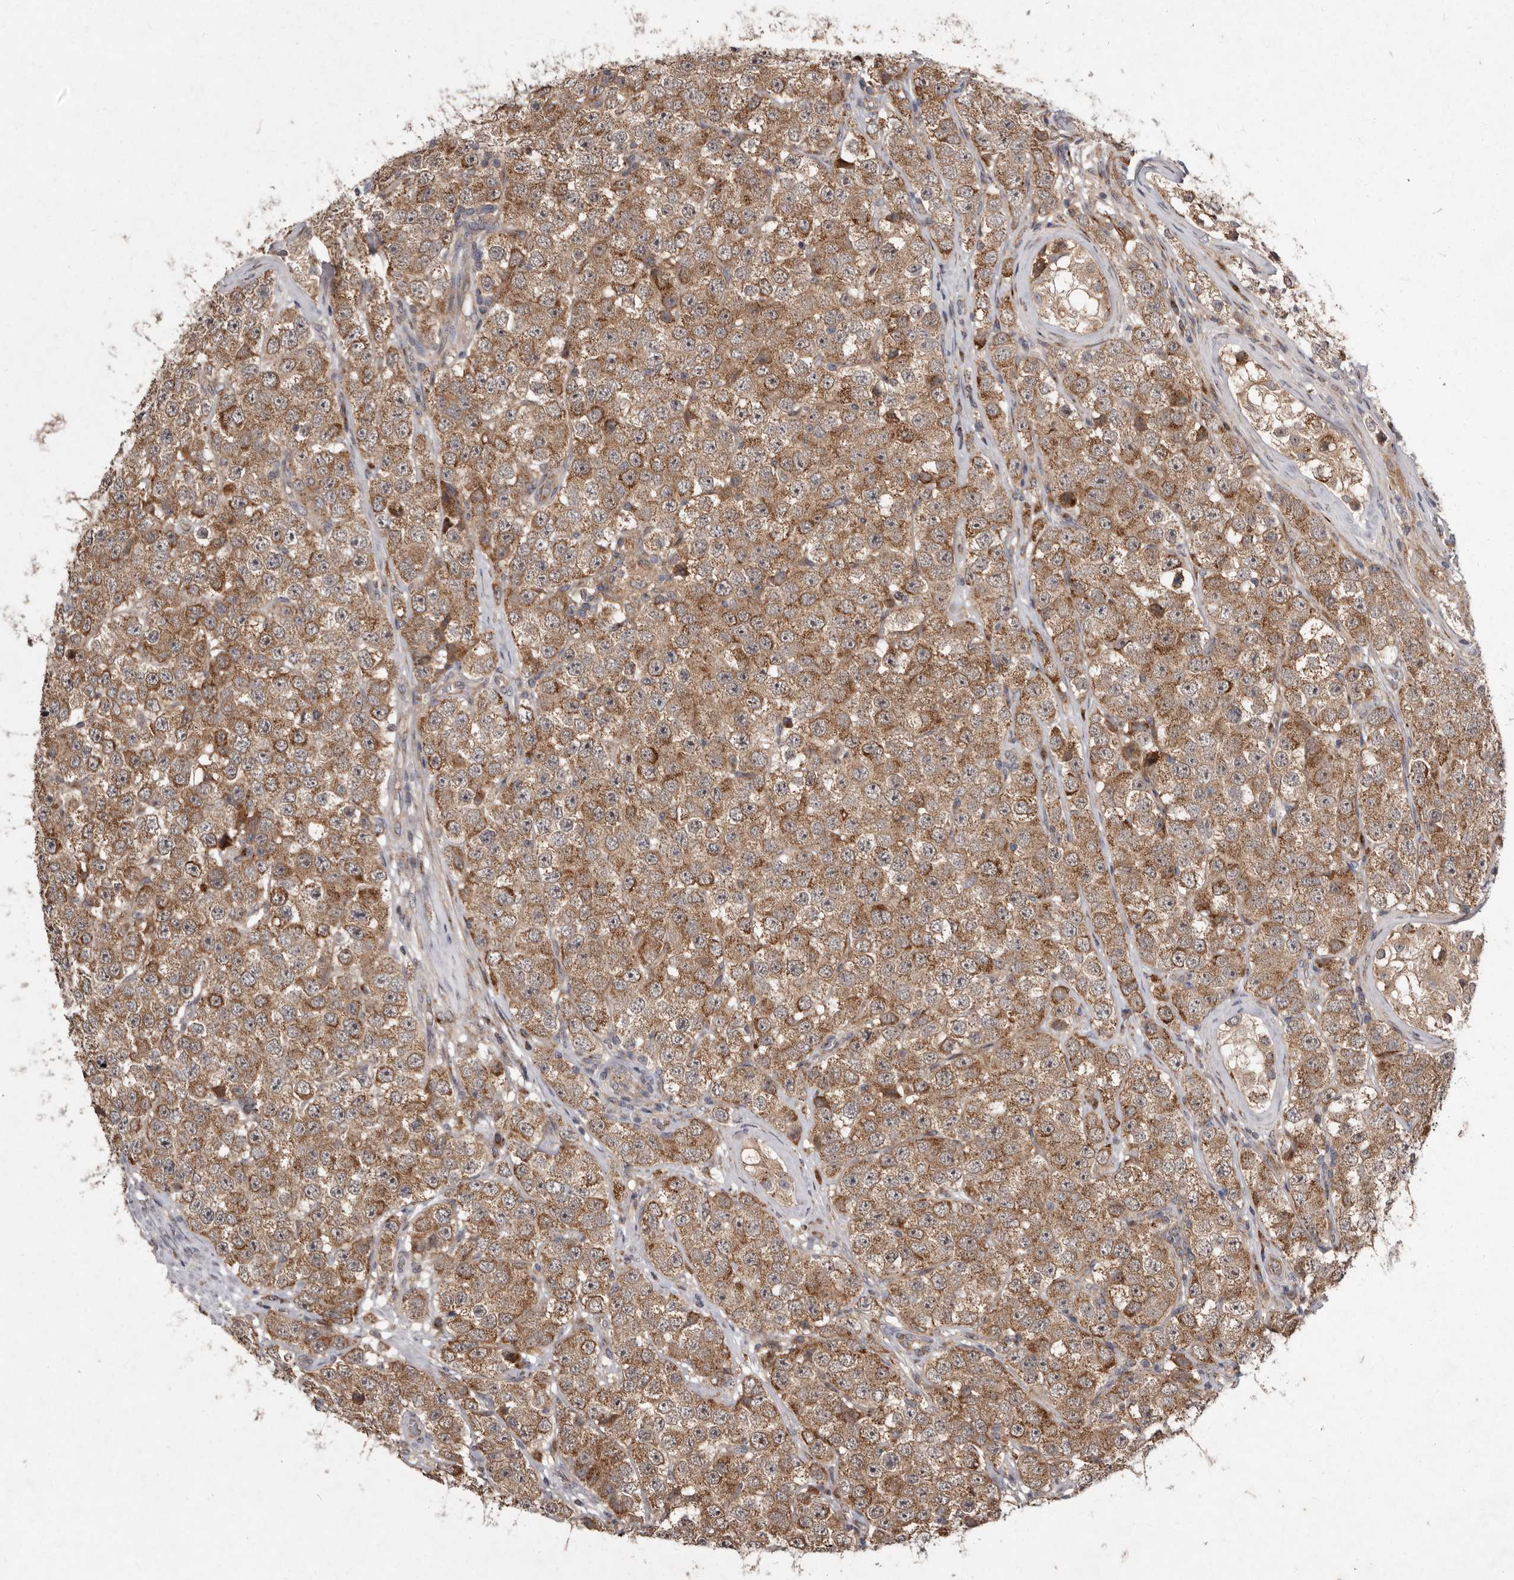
{"staining": {"intensity": "moderate", "quantity": ">75%", "location": "cytoplasmic/membranous"}, "tissue": "testis cancer", "cell_type": "Tumor cells", "image_type": "cancer", "snomed": [{"axis": "morphology", "description": "Seminoma, NOS"}, {"axis": "topography", "description": "Testis"}], "caption": "Protein expression analysis of human testis cancer (seminoma) reveals moderate cytoplasmic/membranous staining in approximately >75% of tumor cells.", "gene": "FLAD1", "patient": {"sex": "male", "age": 28}}